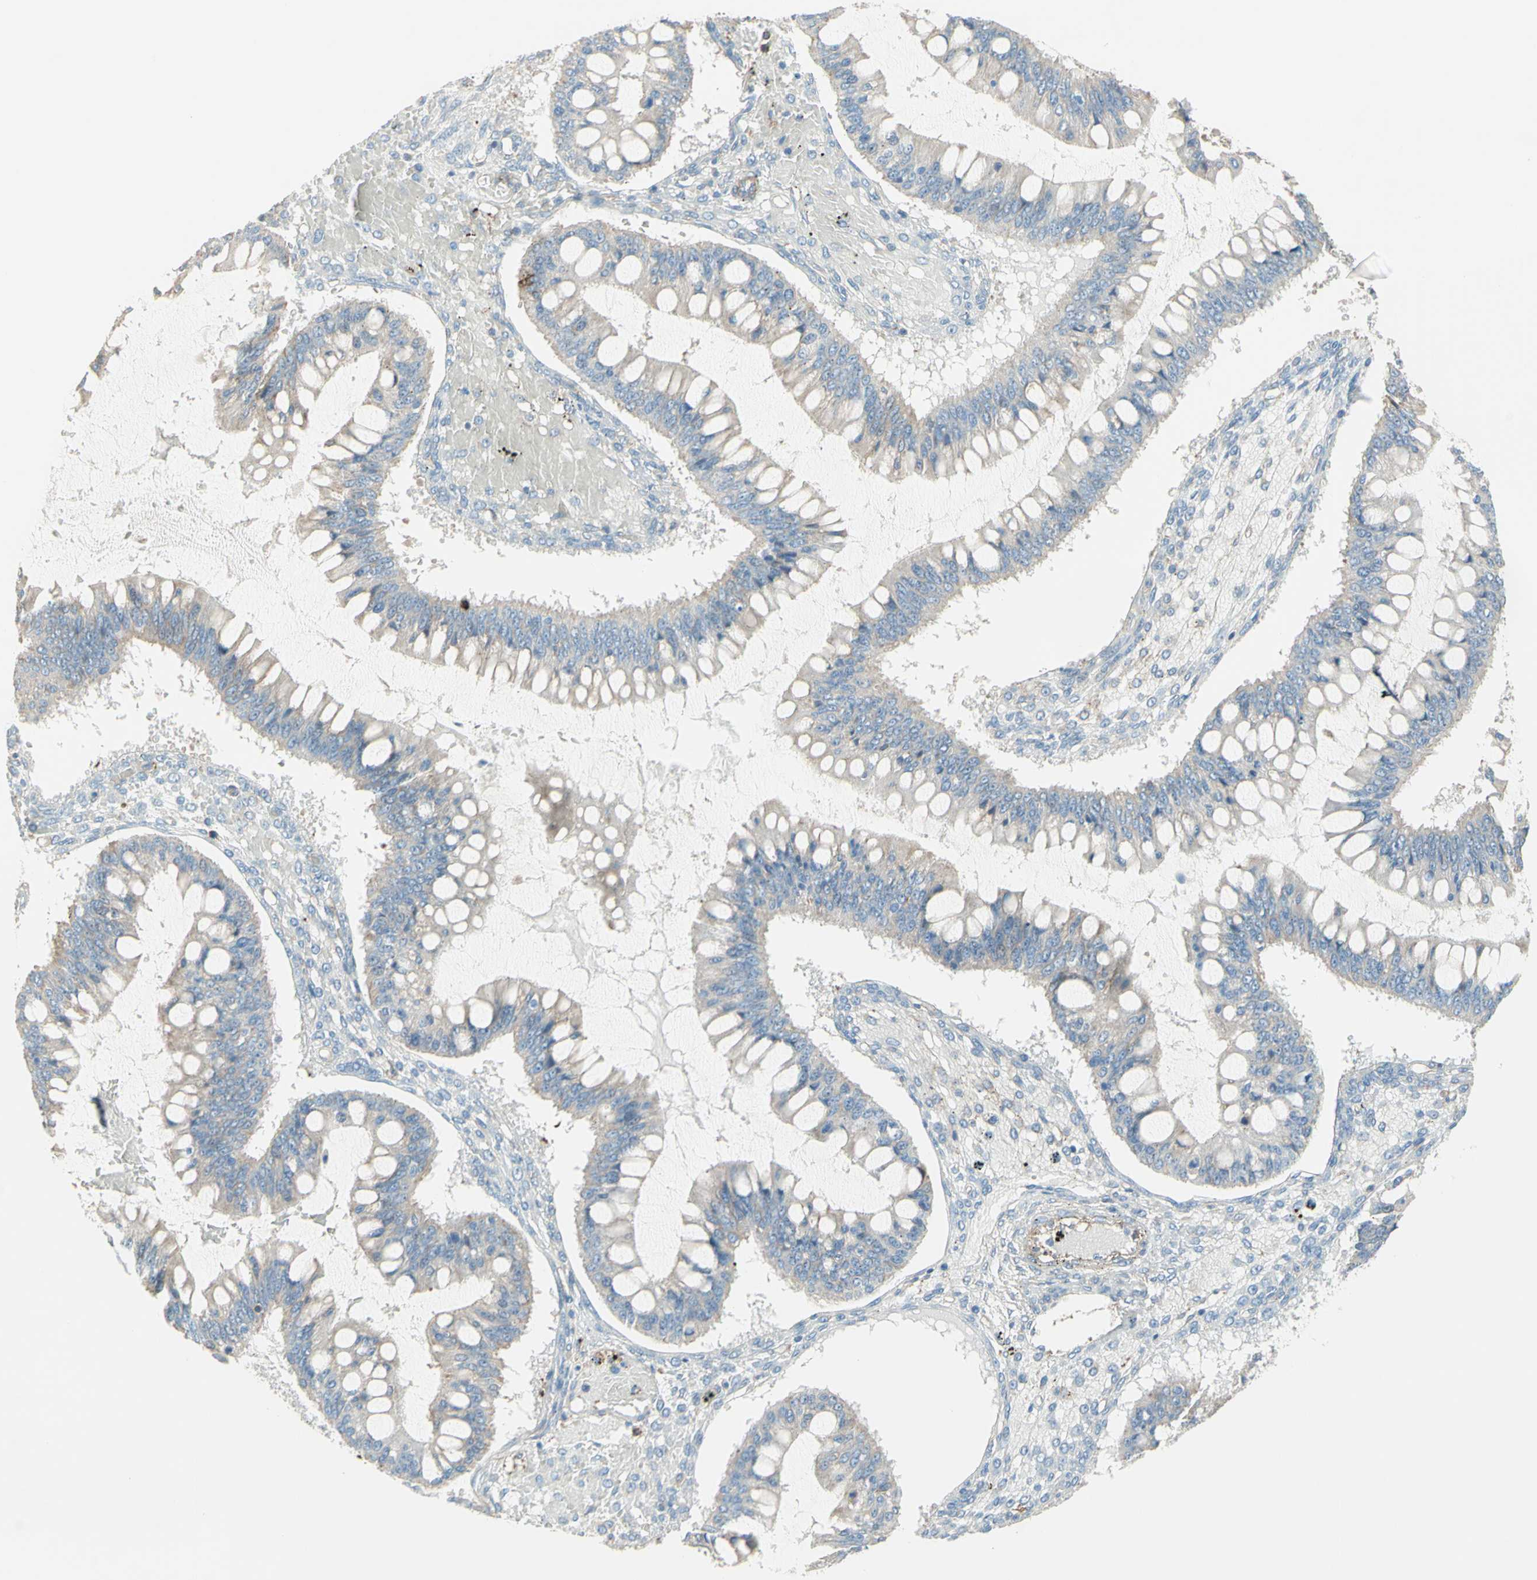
{"staining": {"intensity": "weak", "quantity": "<25%", "location": "cytoplasmic/membranous"}, "tissue": "ovarian cancer", "cell_type": "Tumor cells", "image_type": "cancer", "snomed": [{"axis": "morphology", "description": "Cystadenocarcinoma, mucinous, NOS"}, {"axis": "topography", "description": "Ovary"}], "caption": "Immunohistochemistry (IHC) photomicrograph of neoplastic tissue: mucinous cystadenocarcinoma (ovarian) stained with DAB (3,3'-diaminobenzidine) demonstrates no significant protein expression in tumor cells.", "gene": "SEMA4C", "patient": {"sex": "female", "age": 73}}